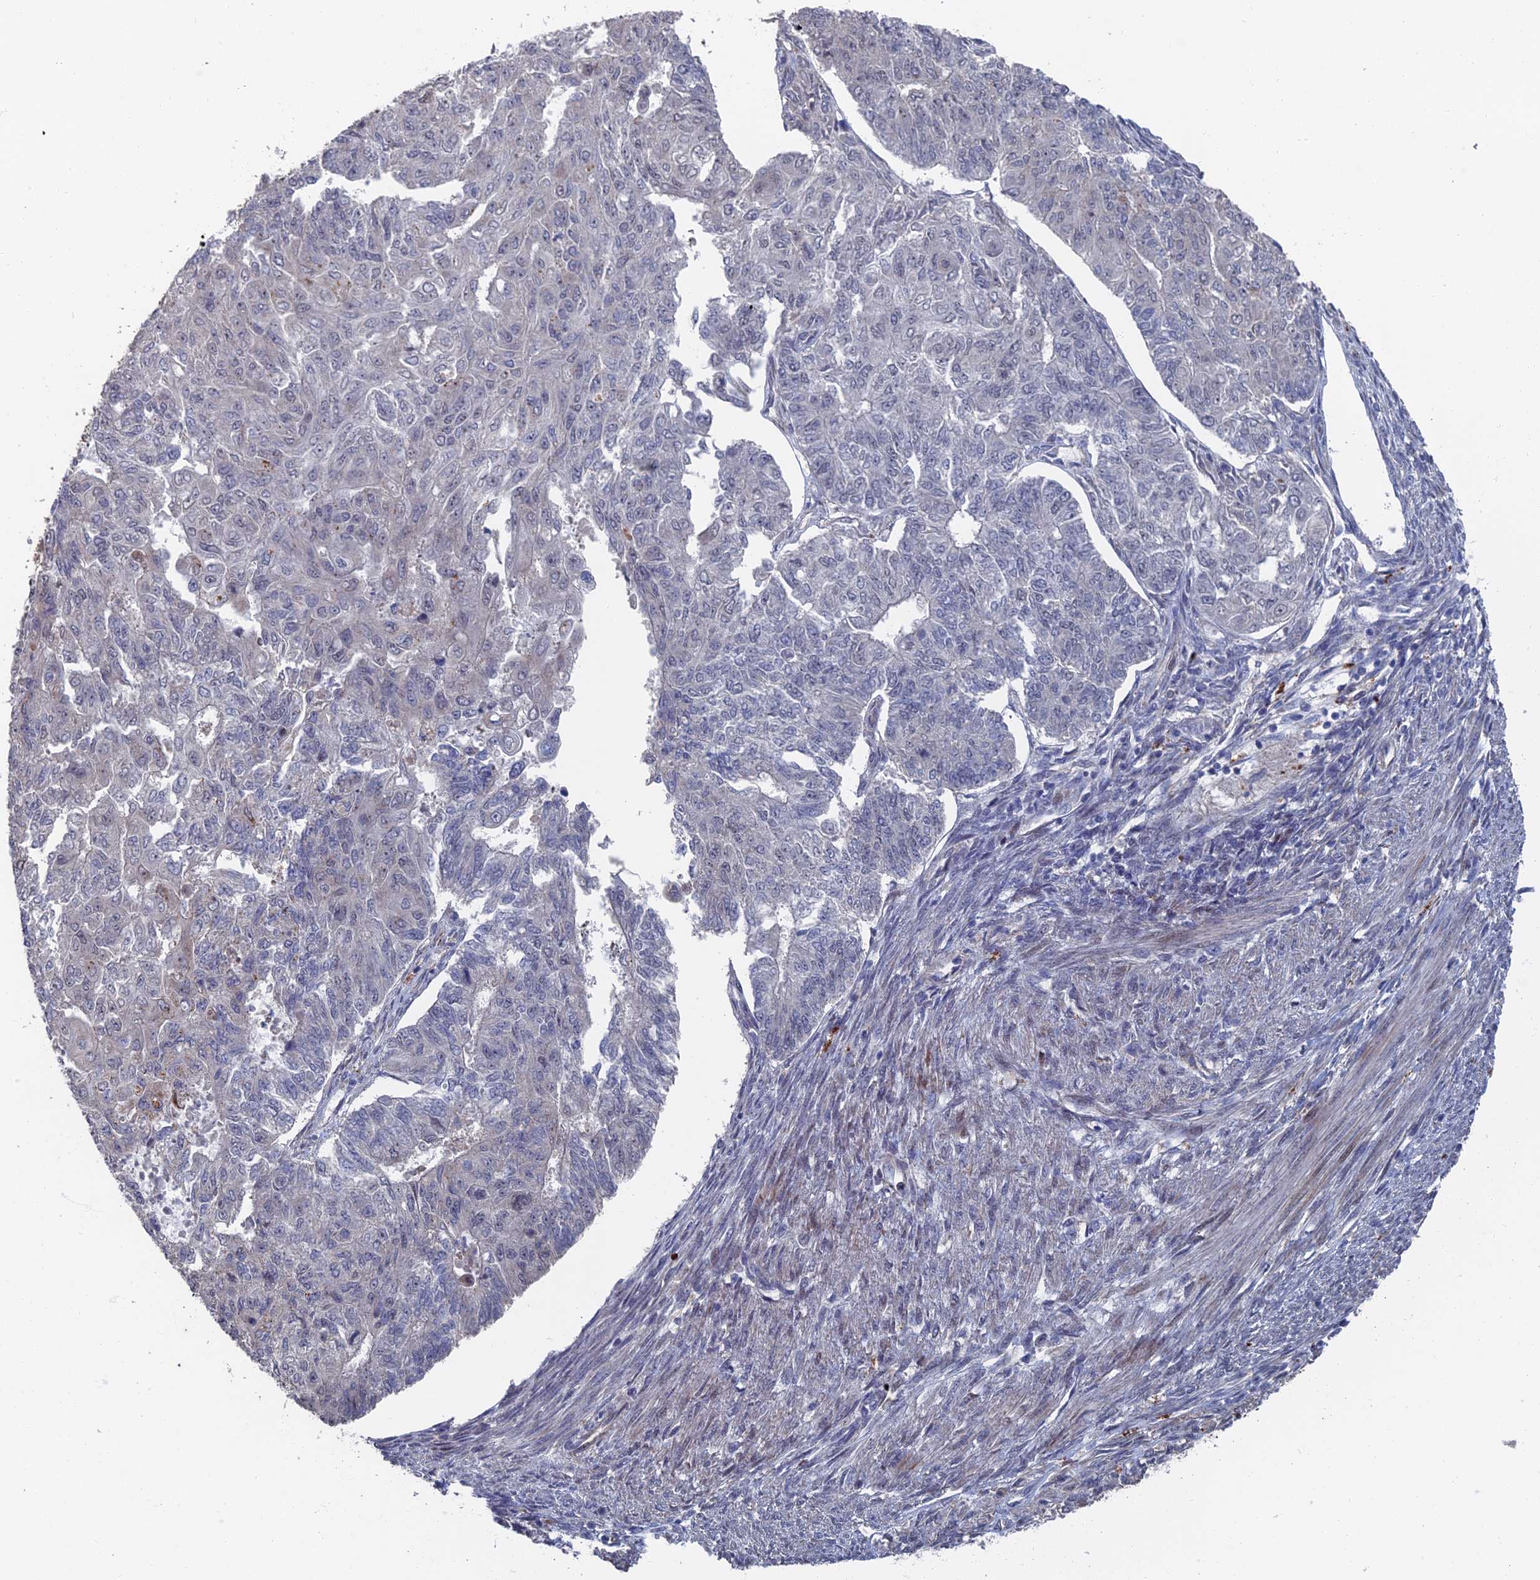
{"staining": {"intensity": "negative", "quantity": "none", "location": "none"}, "tissue": "endometrial cancer", "cell_type": "Tumor cells", "image_type": "cancer", "snomed": [{"axis": "morphology", "description": "Adenocarcinoma, NOS"}, {"axis": "topography", "description": "Endometrium"}], "caption": "A high-resolution histopathology image shows IHC staining of endometrial adenocarcinoma, which reveals no significant expression in tumor cells.", "gene": "GTF2IRD1", "patient": {"sex": "female", "age": 32}}